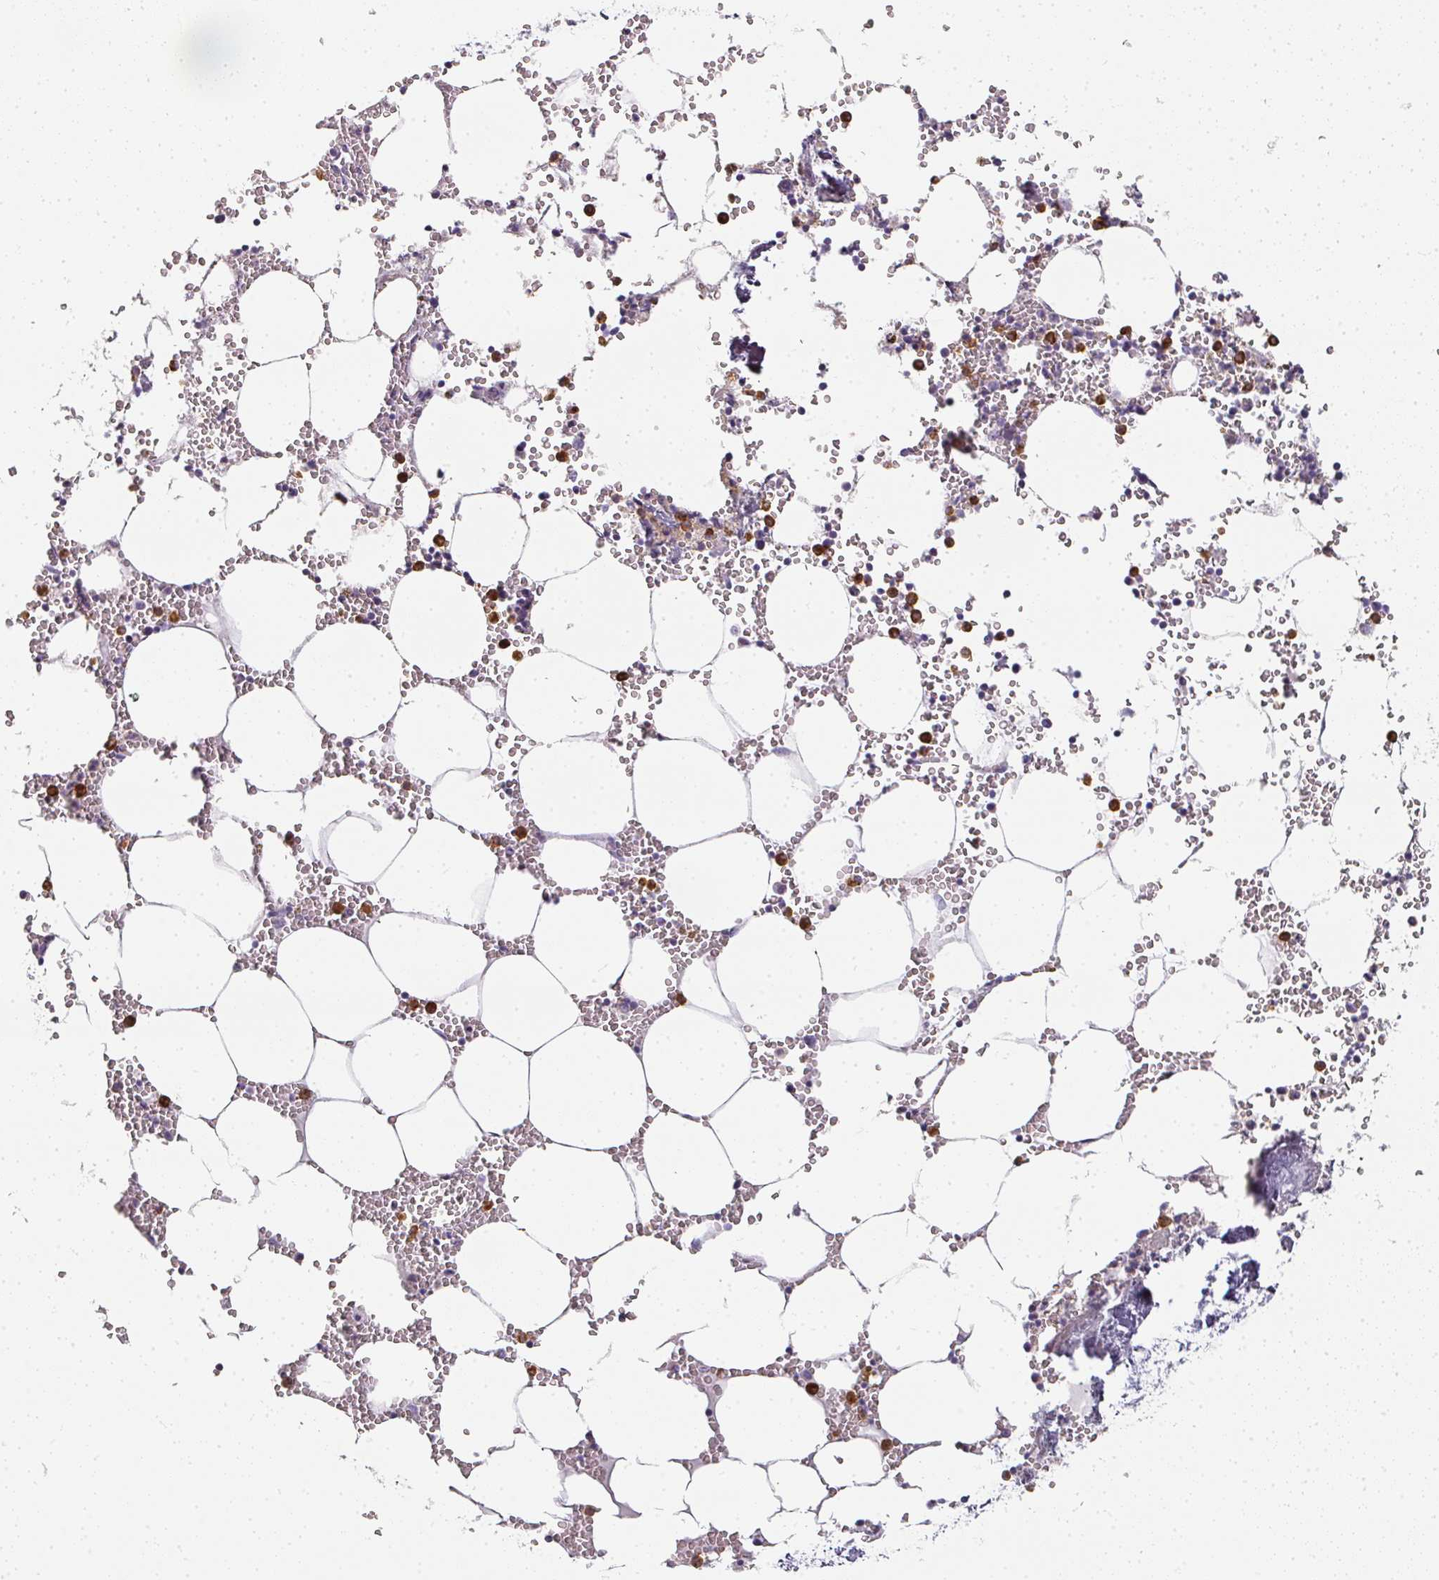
{"staining": {"intensity": "strong", "quantity": "25%-75%", "location": "cytoplasmic/membranous"}, "tissue": "bone marrow", "cell_type": "Hematopoietic cells", "image_type": "normal", "snomed": [{"axis": "morphology", "description": "Normal tissue, NOS"}, {"axis": "topography", "description": "Bone marrow"}], "caption": "This is a photomicrograph of immunohistochemistry (IHC) staining of unremarkable bone marrow, which shows strong expression in the cytoplasmic/membranous of hematopoietic cells.", "gene": "CAMP", "patient": {"sex": "male", "age": 54}}